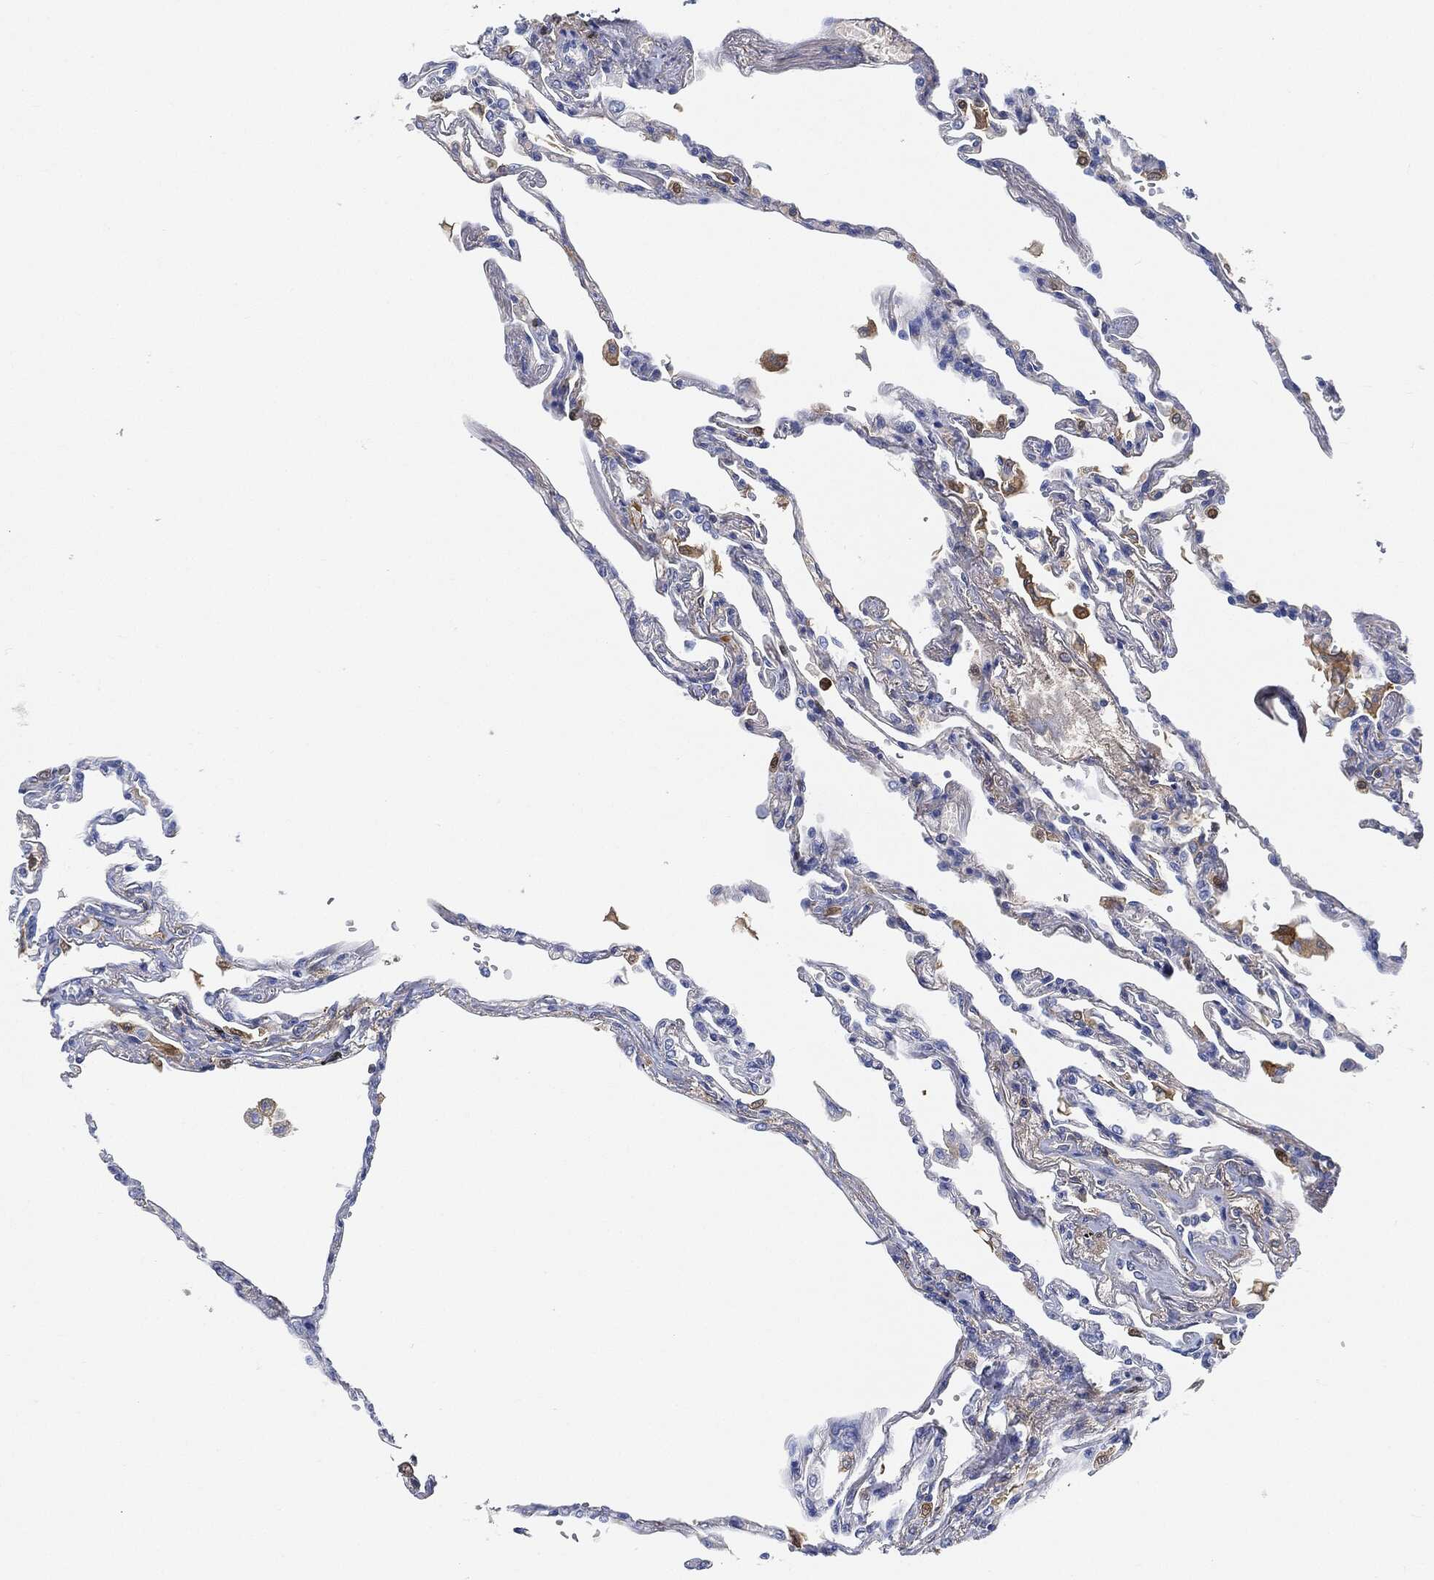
{"staining": {"intensity": "negative", "quantity": "none", "location": "none"}, "tissue": "lung", "cell_type": "Alveolar cells", "image_type": "normal", "snomed": [{"axis": "morphology", "description": "Normal tissue, NOS"}, {"axis": "topography", "description": "Lung"}], "caption": "An IHC histopathology image of unremarkable lung is shown. There is no staining in alveolar cells of lung. Nuclei are stained in blue.", "gene": "IGLV6", "patient": {"sex": "male", "age": 78}}